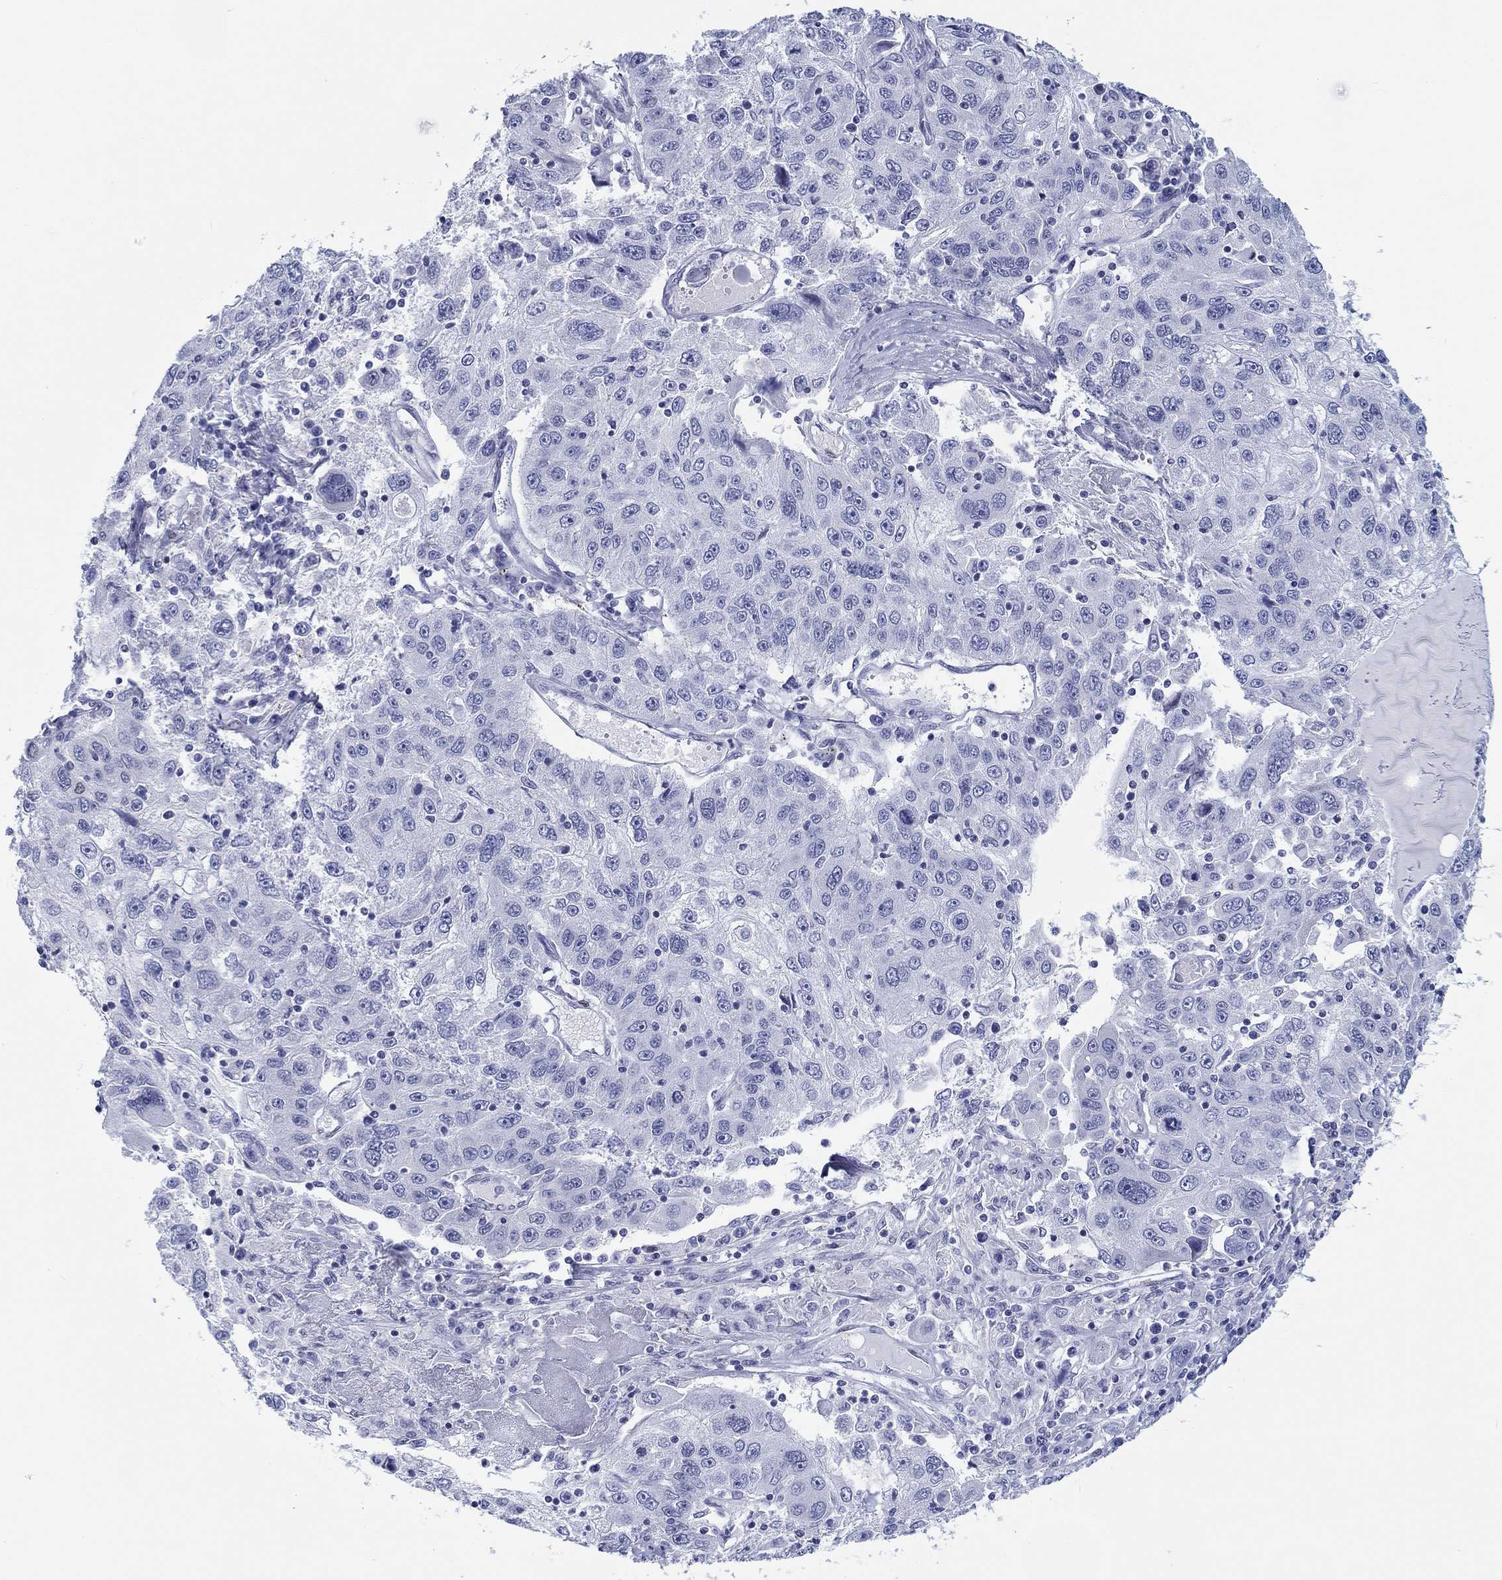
{"staining": {"intensity": "negative", "quantity": "none", "location": "none"}, "tissue": "stomach cancer", "cell_type": "Tumor cells", "image_type": "cancer", "snomed": [{"axis": "morphology", "description": "Adenocarcinoma, NOS"}, {"axis": "topography", "description": "Stomach"}], "caption": "Stomach cancer (adenocarcinoma) was stained to show a protein in brown. There is no significant positivity in tumor cells.", "gene": "H1-1", "patient": {"sex": "male", "age": 56}}